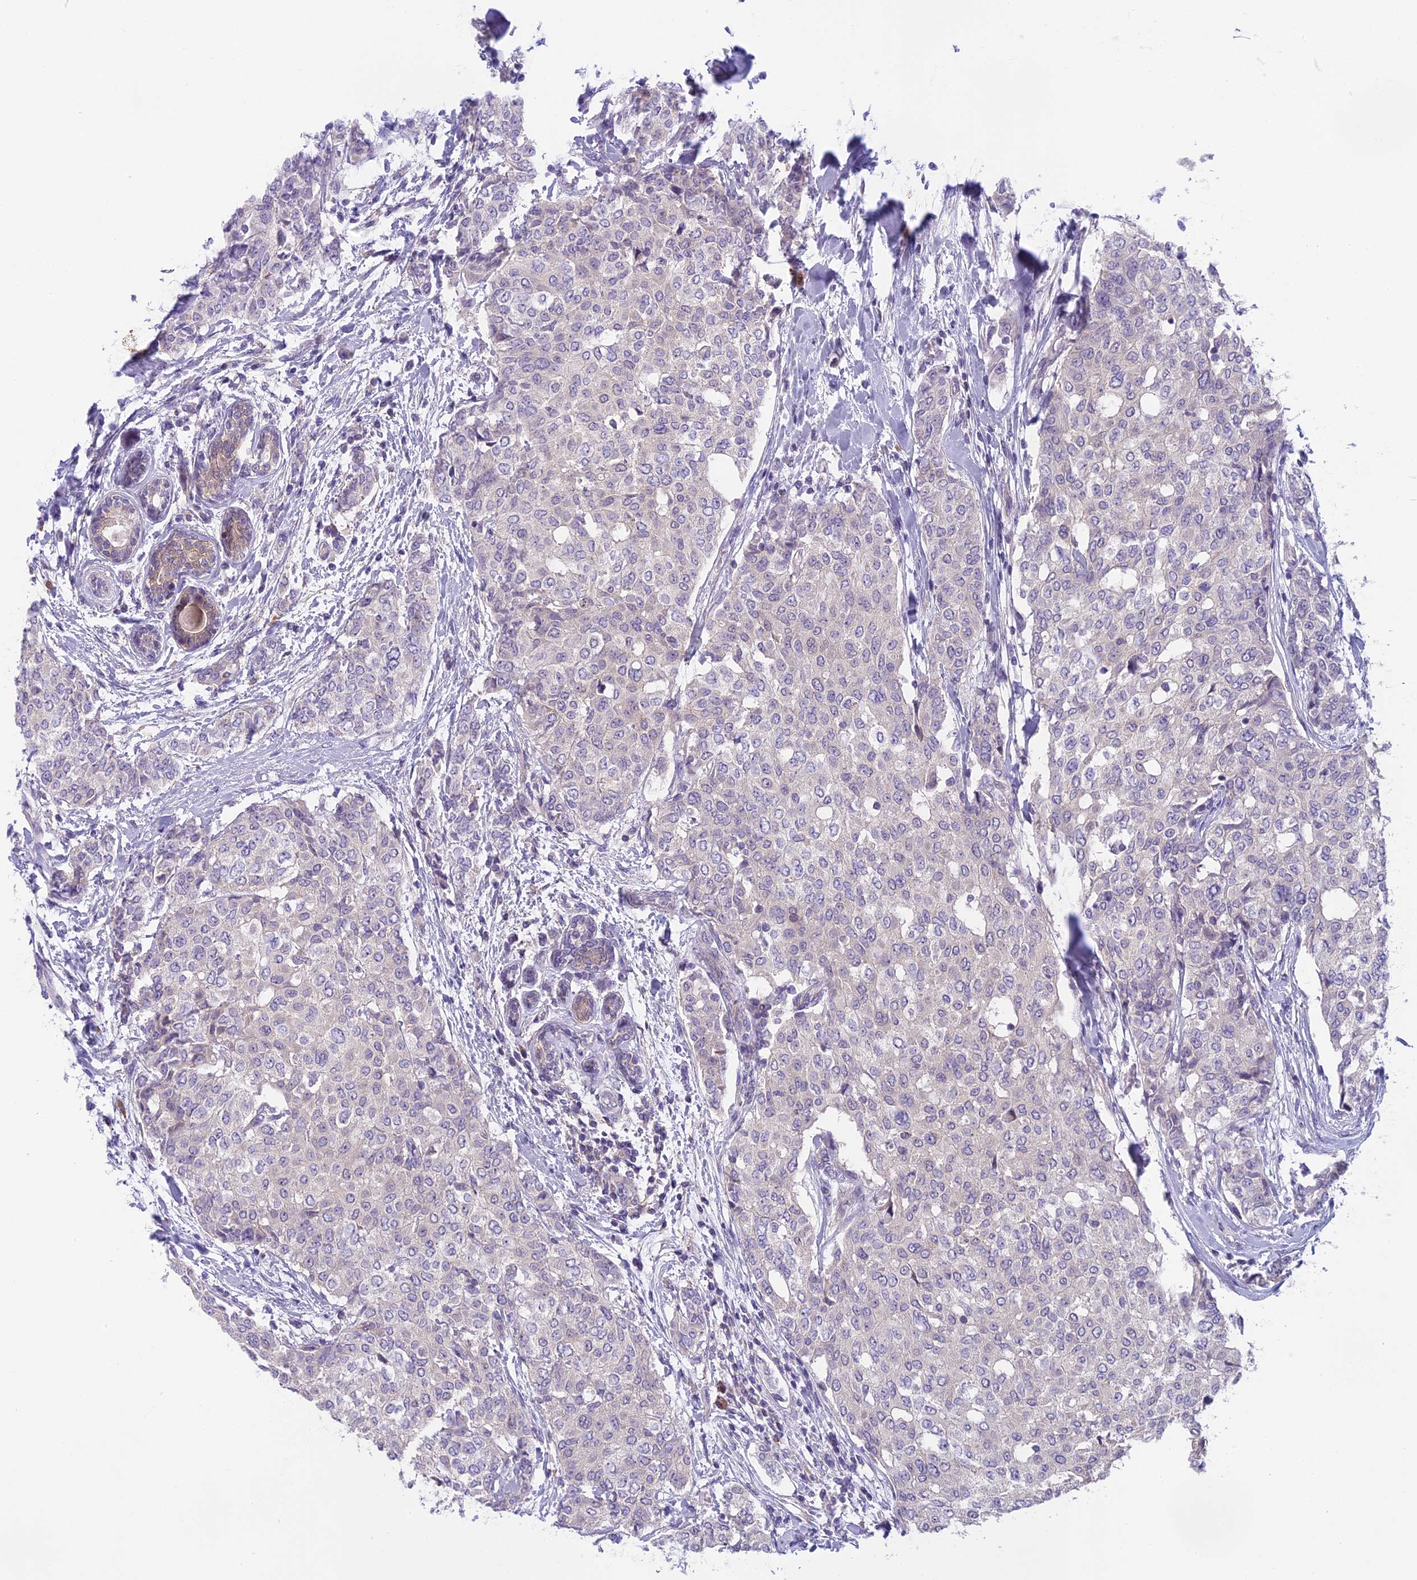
{"staining": {"intensity": "negative", "quantity": "none", "location": "none"}, "tissue": "breast cancer", "cell_type": "Tumor cells", "image_type": "cancer", "snomed": [{"axis": "morphology", "description": "Lobular carcinoma"}, {"axis": "topography", "description": "Breast"}], "caption": "DAB immunohistochemical staining of breast cancer (lobular carcinoma) shows no significant staining in tumor cells.", "gene": "ARHGEF37", "patient": {"sex": "female", "age": 51}}